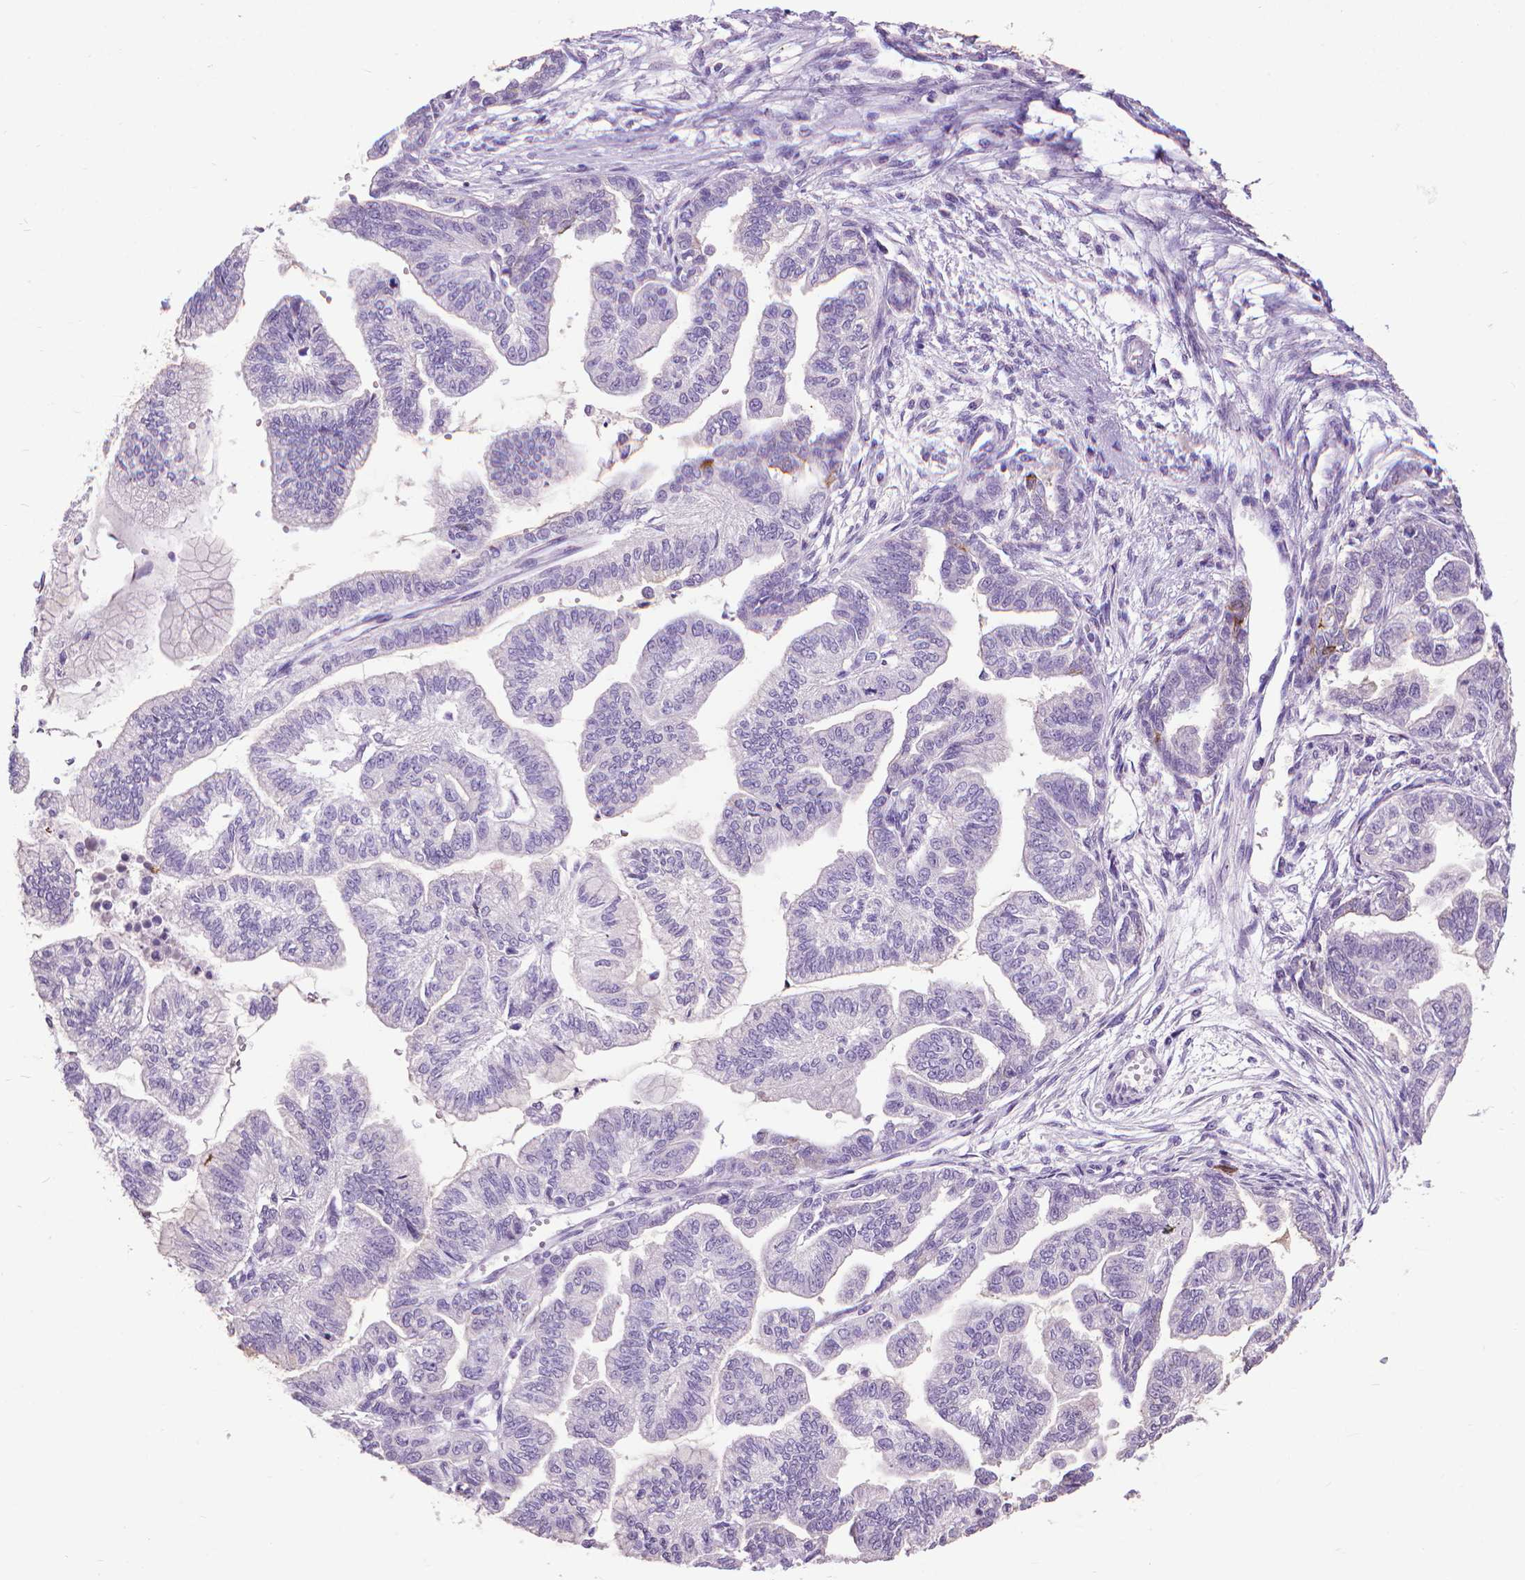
{"staining": {"intensity": "negative", "quantity": "none", "location": "none"}, "tissue": "stomach cancer", "cell_type": "Tumor cells", "image_type": "cancer", "snomed": [{"axis": "morphology", "description": "Adenocarcinoma, NOS"}, {"axis": "topography", "description": "Stomach"}], "caption": "Immunohistochemistry photomicrograph of neoplastic tissue: human stomach adenocarcinoma stained with DAB shows no significant protein expression in tumor cells. (DAB (3,3'-diaminobenzidine) immunohistochemistry (IHC), high magnification).", "gene": "KRT5", "patient": {"sex": "male", "age": 83}}